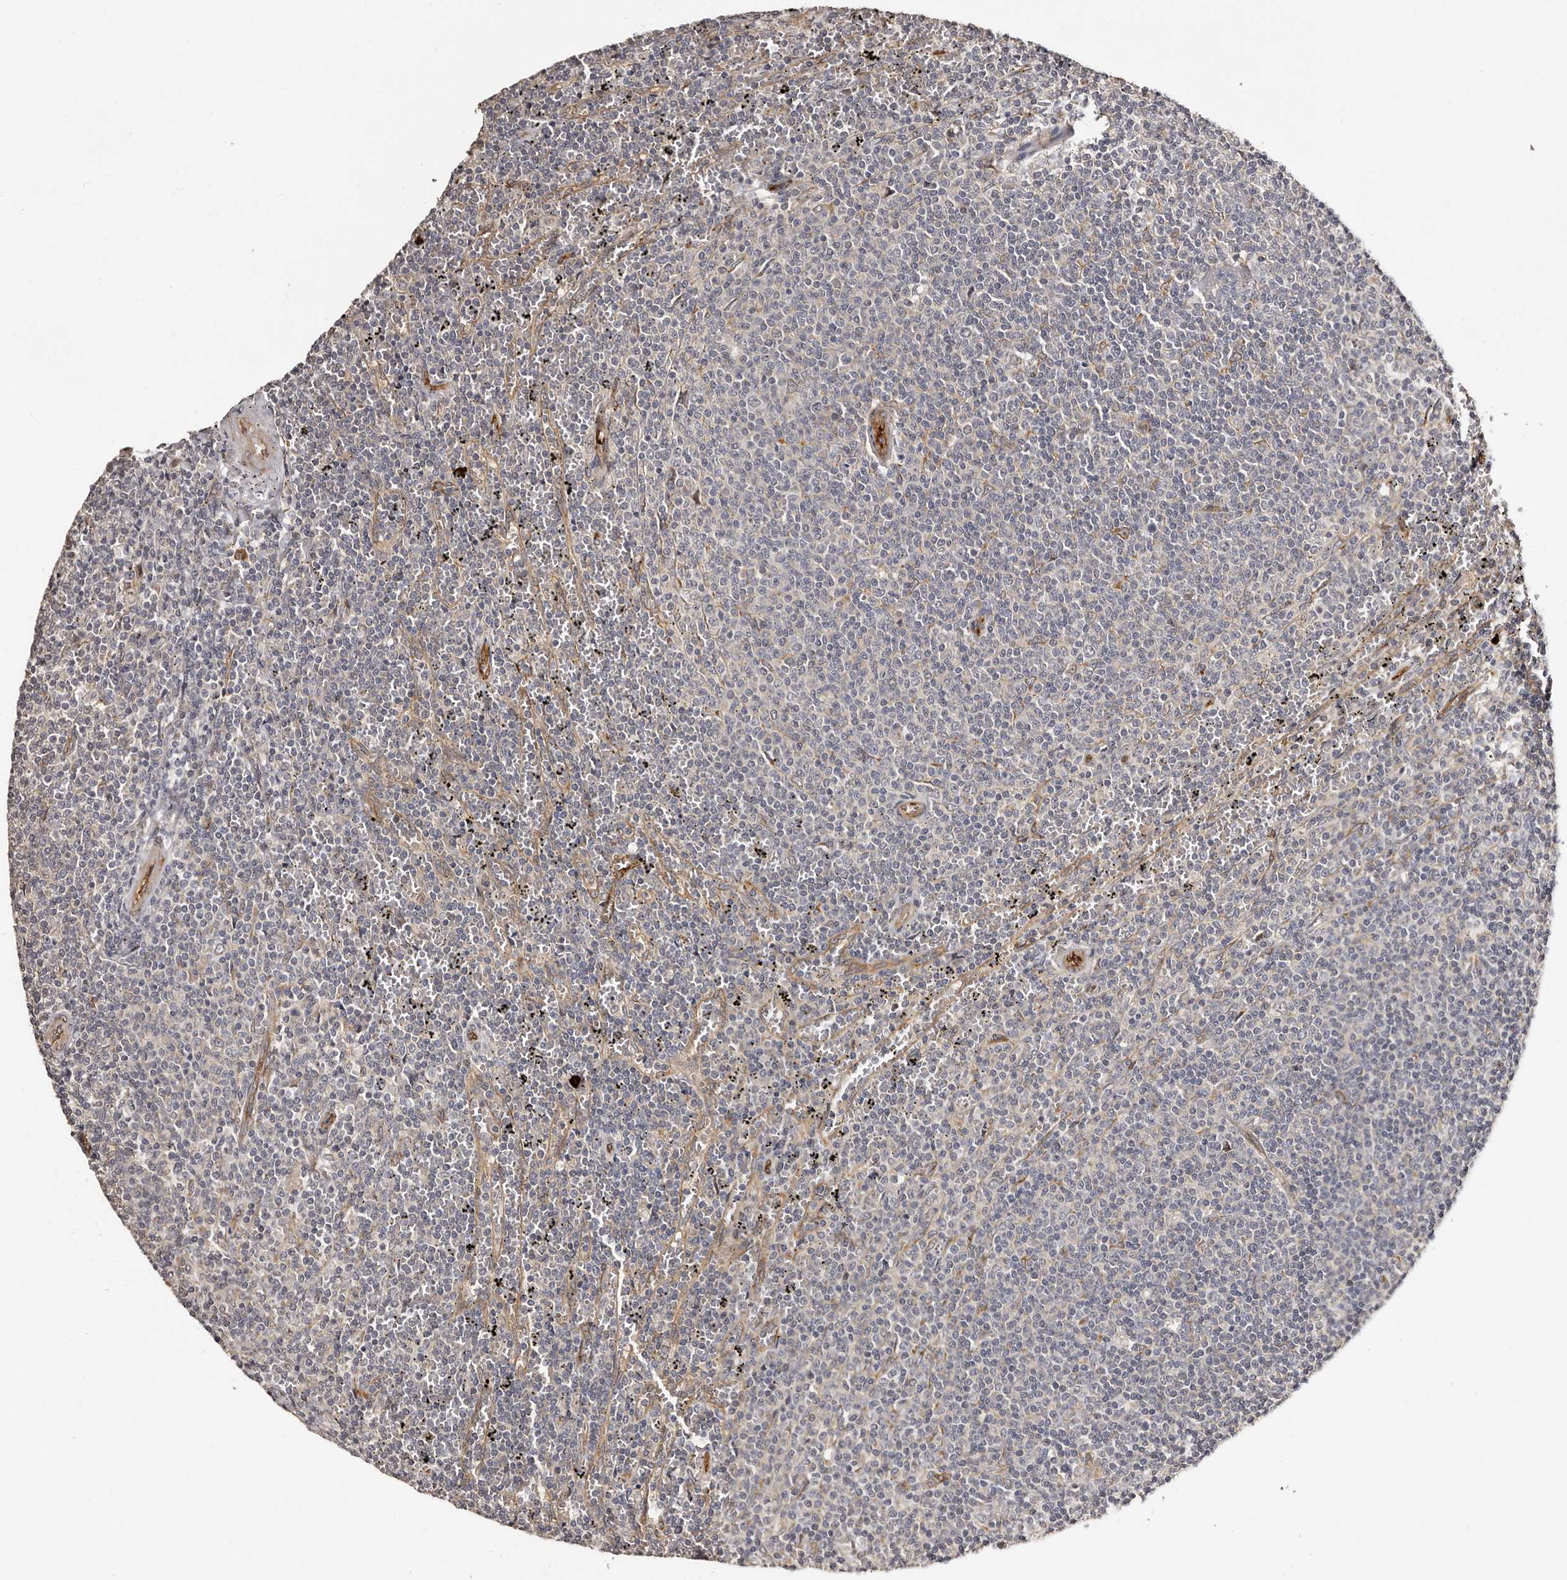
{"staining": {"intensity": "negative", "quantity": "none", "location": "none"}, "tissue": "lymphoma", "cell_type": "Tumor cells", "image_type": "cancer", "snomed": [{"axis": "morphology", "description": "Malignant lymphoma, non-Hodgkin's type, Low grade"}, {"axis": "topography", "description": "Spleen"}], "caption": "Tumor cells are negative for protein expression in human lymphoma.", "gene": "TBC1D22B", "patient": {"sex": "female", "age": 50}}